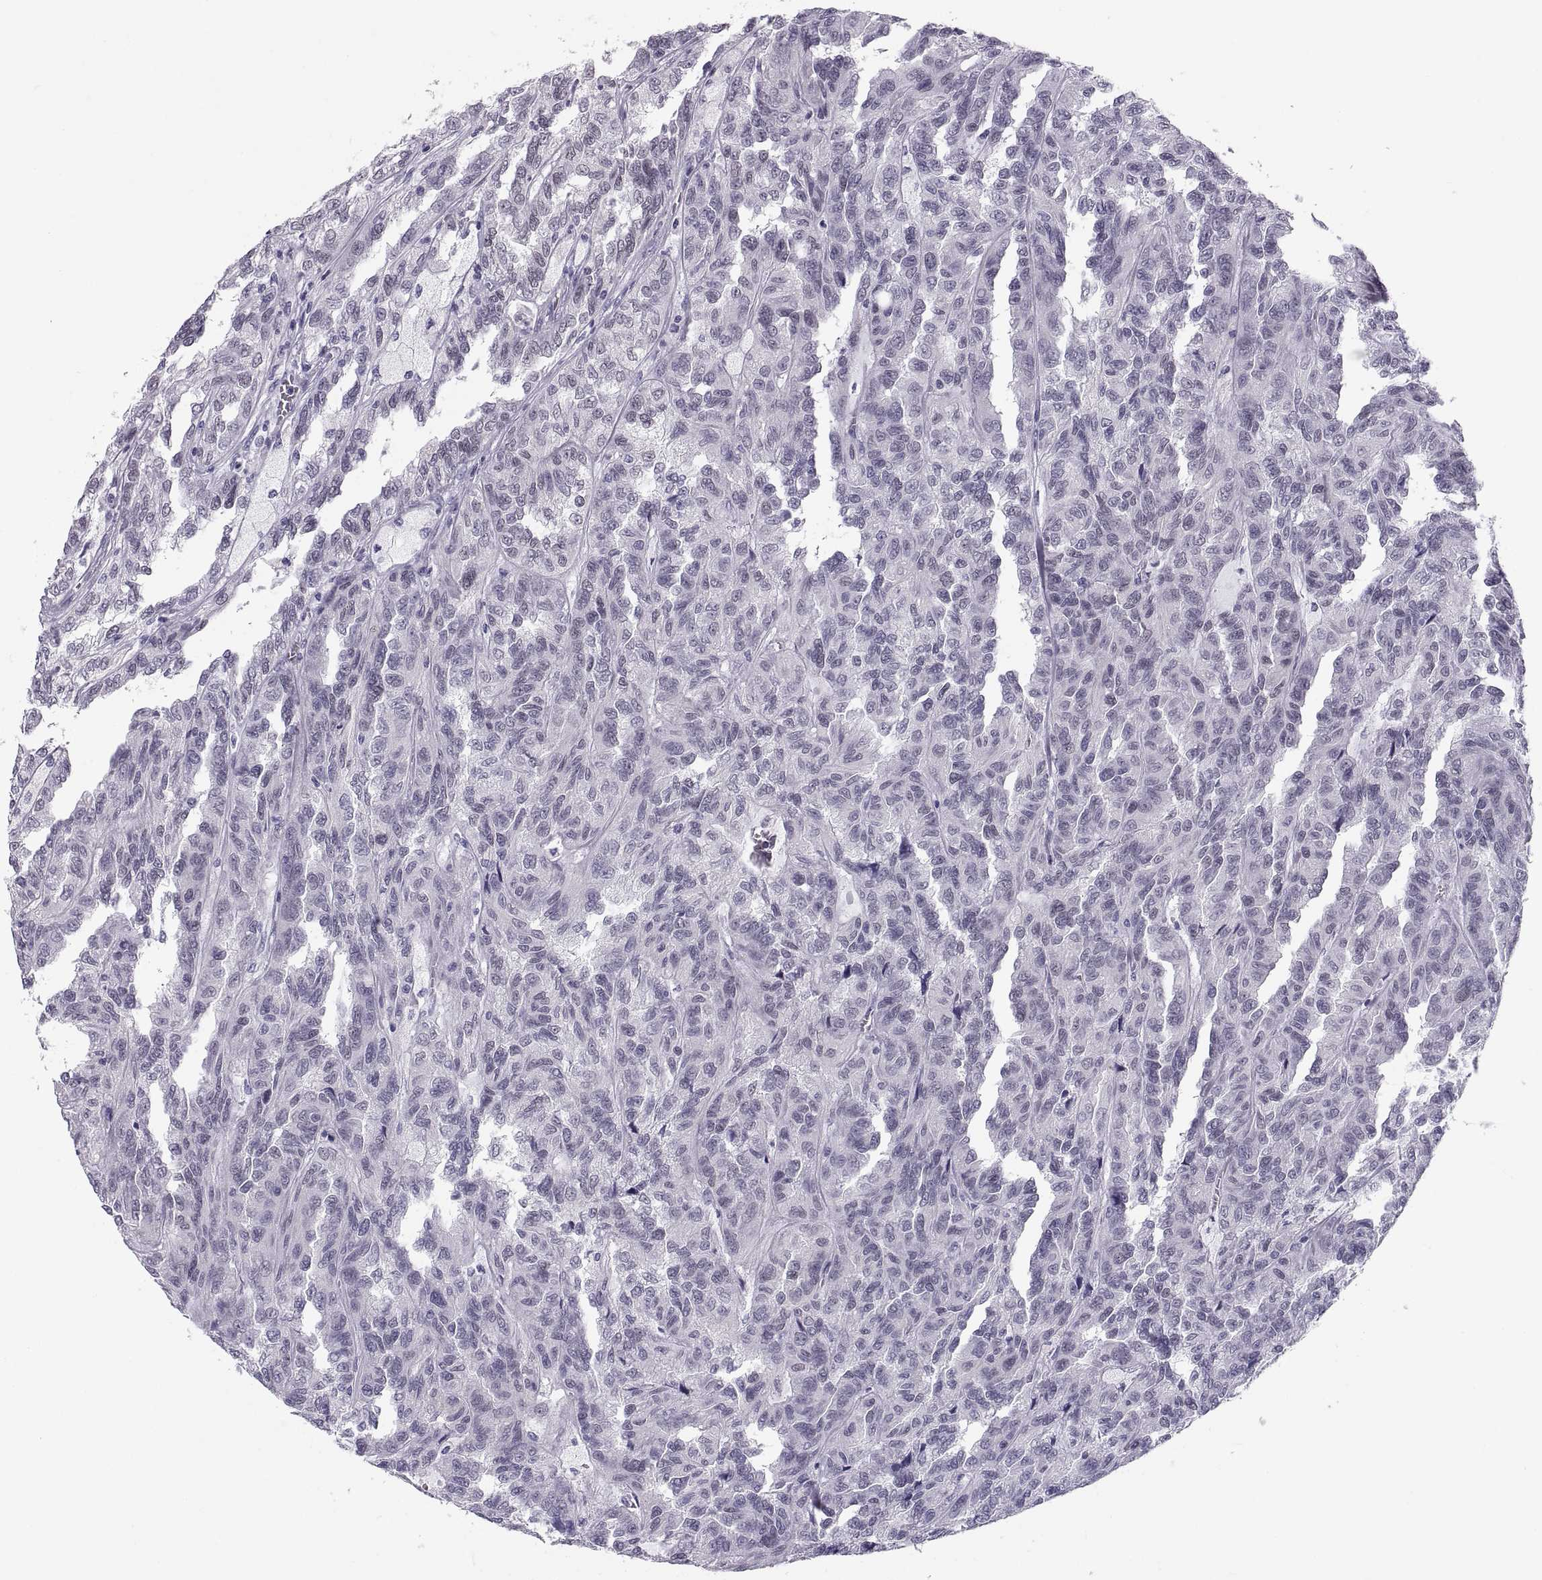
{"staining": {"intensity": "negative", "quantity": "none", "location": "none"}, "tissue": "renal cancer", "cell_type": "Tumor cells", "image_type": "cancer", "snomed": [{"axis": "morphology", "description": "Adenocarcinoma, NOS"}, {"axis": "topography", "description": "Kidney"}], "caption": "Immunohistochemical staining of renal cancer displays no significant staining in tumor cells. (IHC, brightfield microscopy, high magnification).", "gene": "PAX2", "patient": {"sex": "male", "age": 79}}